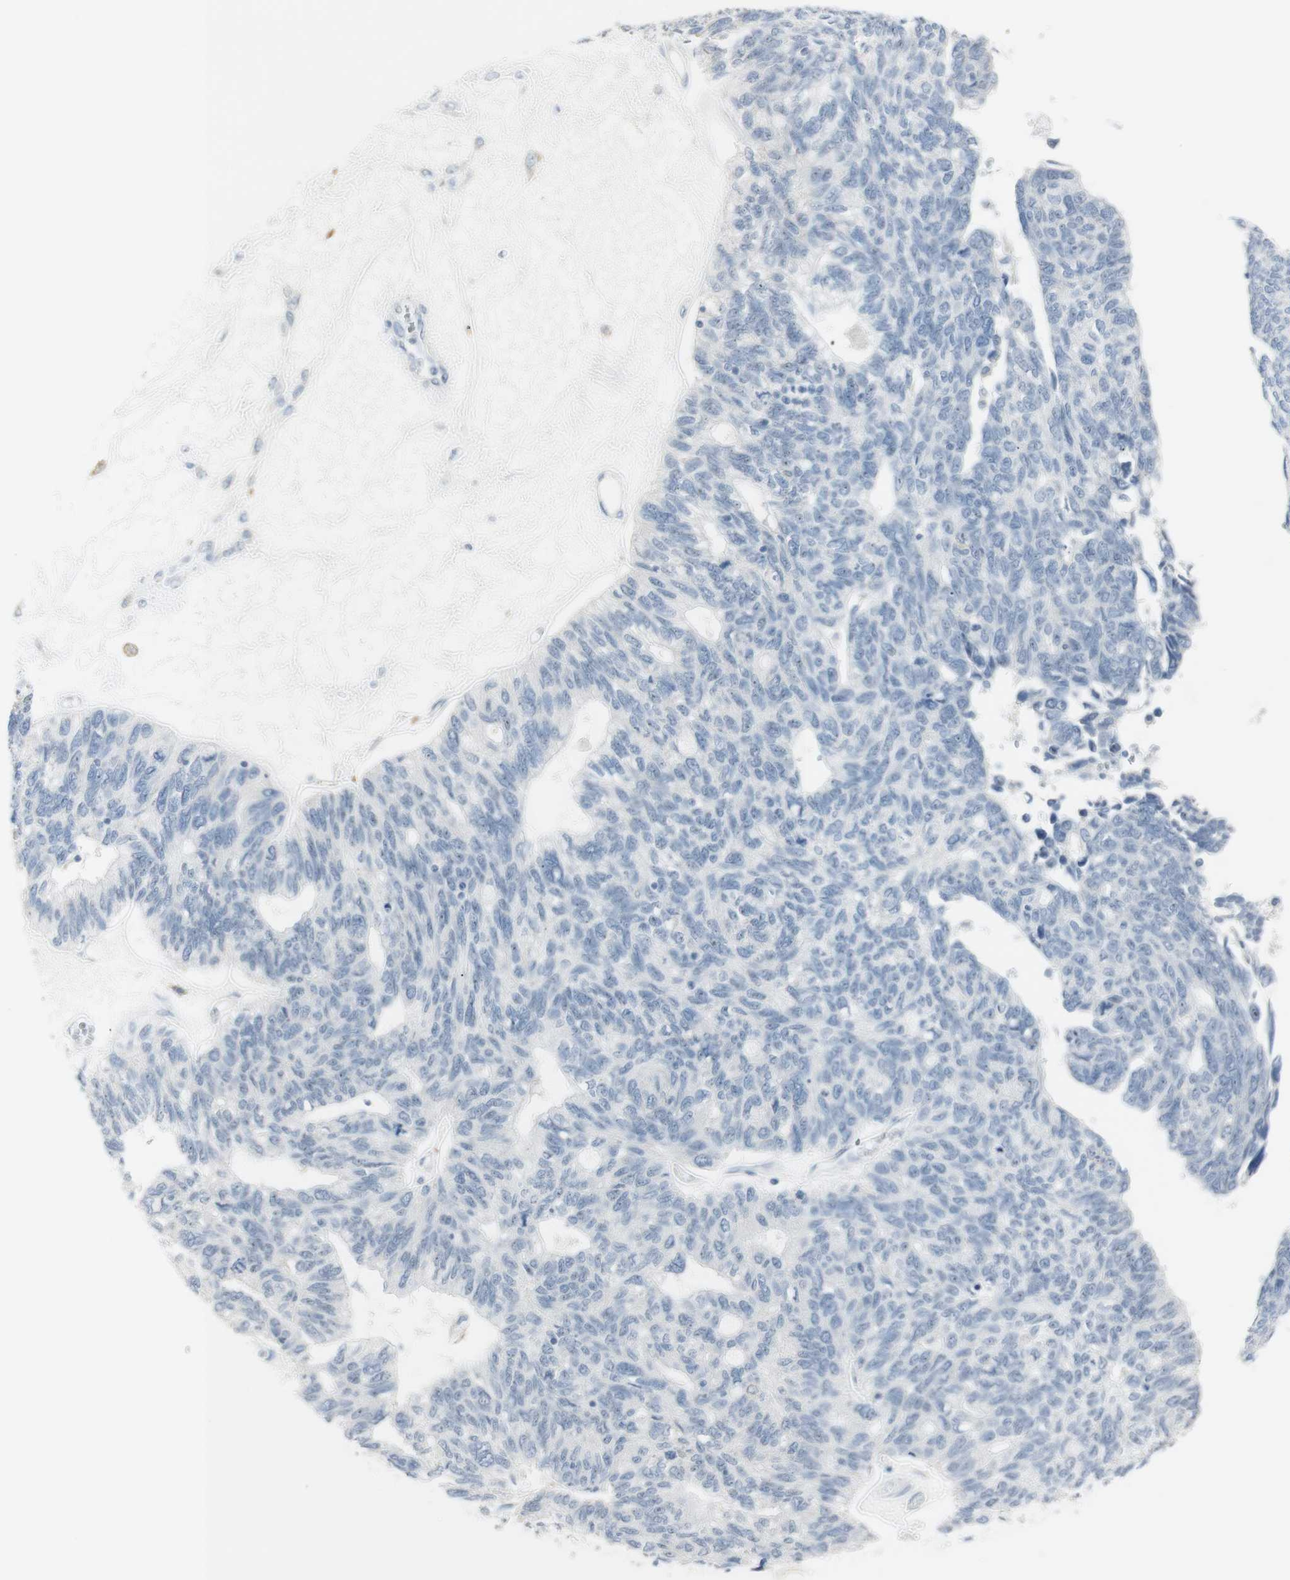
{"staining": {"intensity": "negative", "quantity": "none", "location": "none"}, "tissue": "ovarian cancer", "cell_type": "Tumor cells", "image_type": "cancer", "snomed": [{"axis": "morphology", "description": "Cystadenocarcinoma, serous, NOS"}, {"axis": "topography", "description": "Ovary"}], "caption": "Micrograph shows no significant protein expression in tumor cells of ovarian cancer (serous cystadenocarcinoma).", "gene": "ART3", "patient": {"sex": "female", "age": 79}}